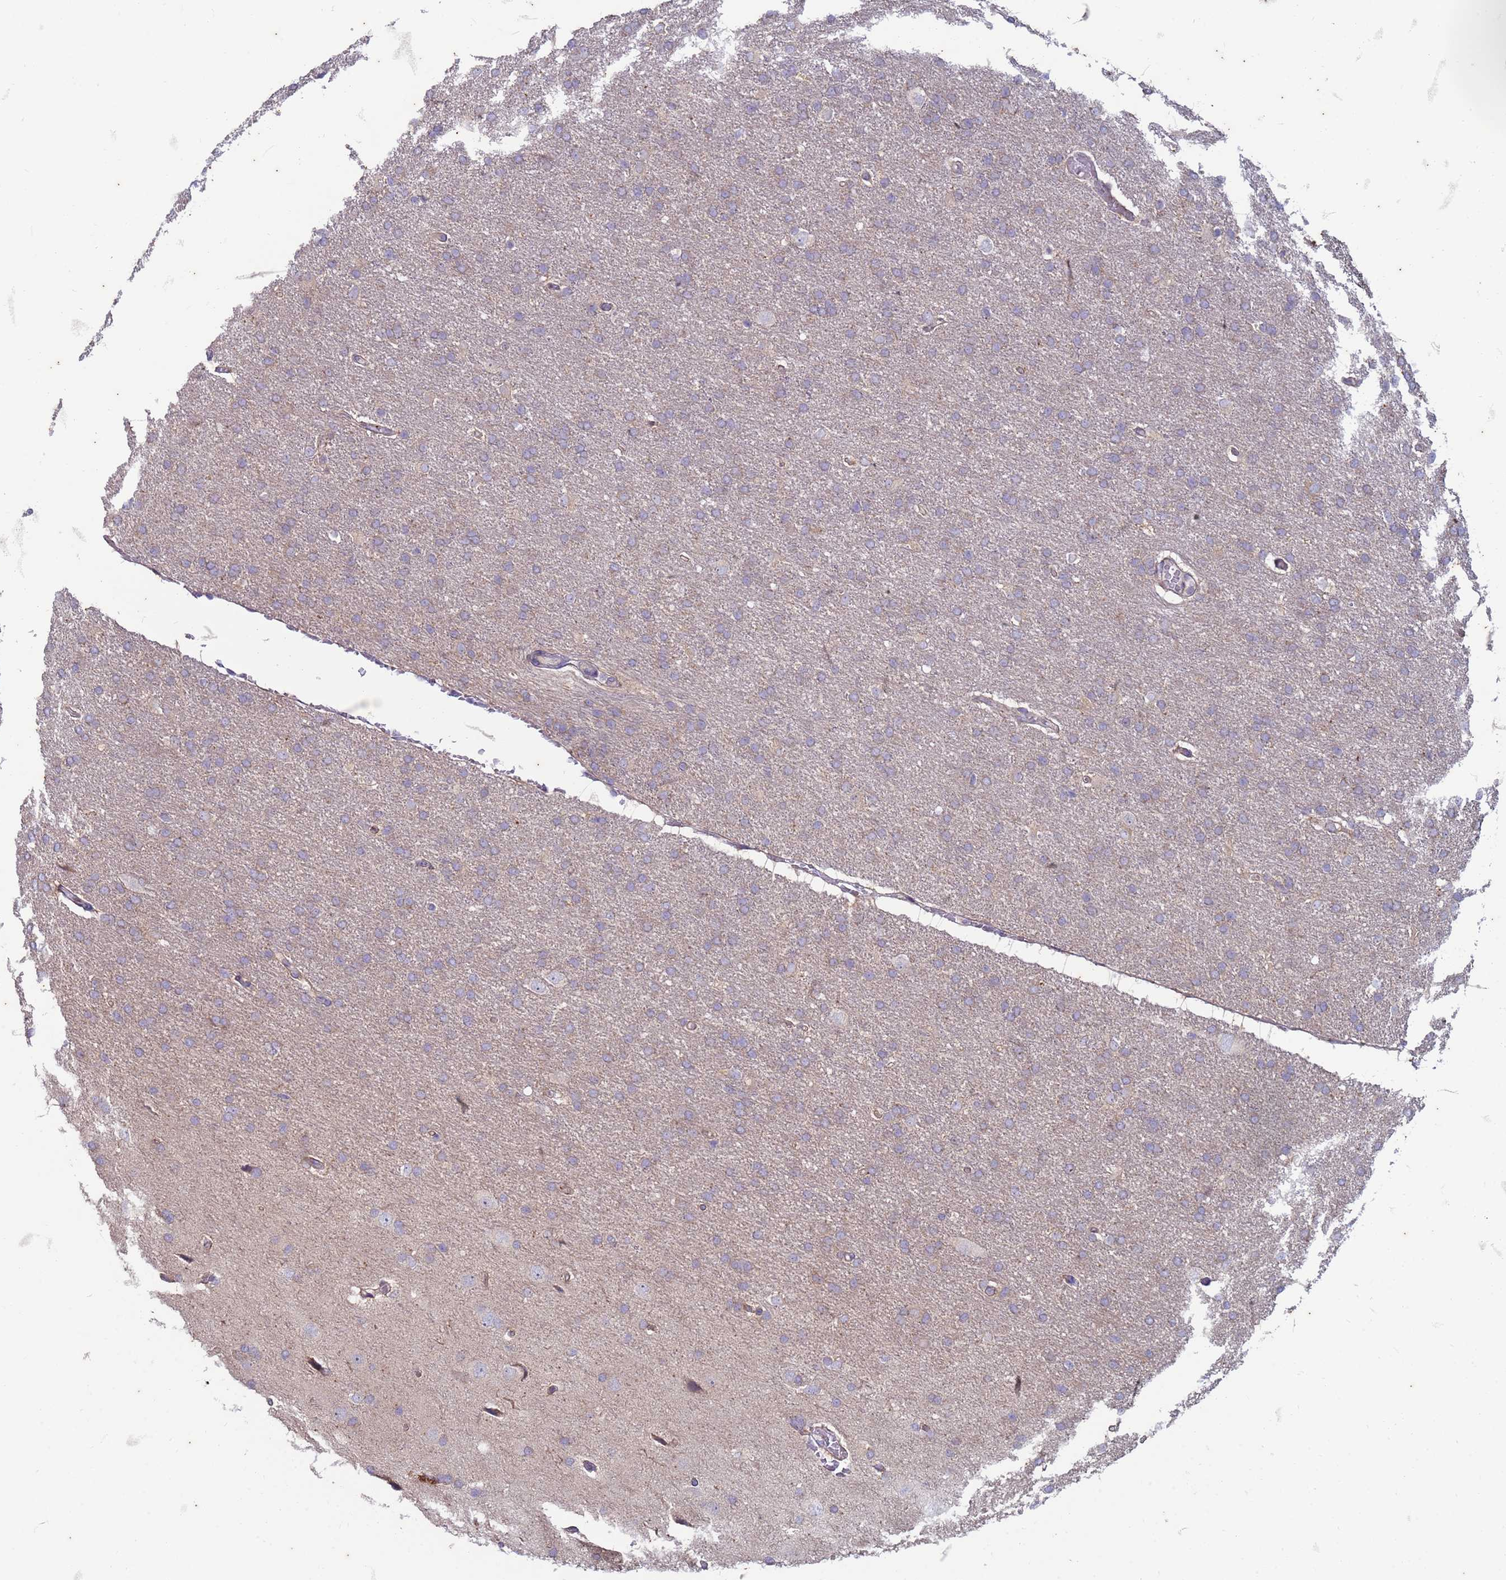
{"staining": {"intensity": "weak", "quantity": "<25%", "location": "cytoplasmic/membranous"}, "tissue": "glioma", "cell_type": "Tumor cells", "image_type": "cancer", "snomed": [{"axis": "morphology", "description": "Glioma, malignant, High grade"}, {"axis": "topography", "description": "Brain"}], "caption": "DAB immunohistochemical staining of human glioma demonstrates no significant staining in tumor cells.", "gene": "SUCO", "patient": {"sex": "male", "age": 72}}